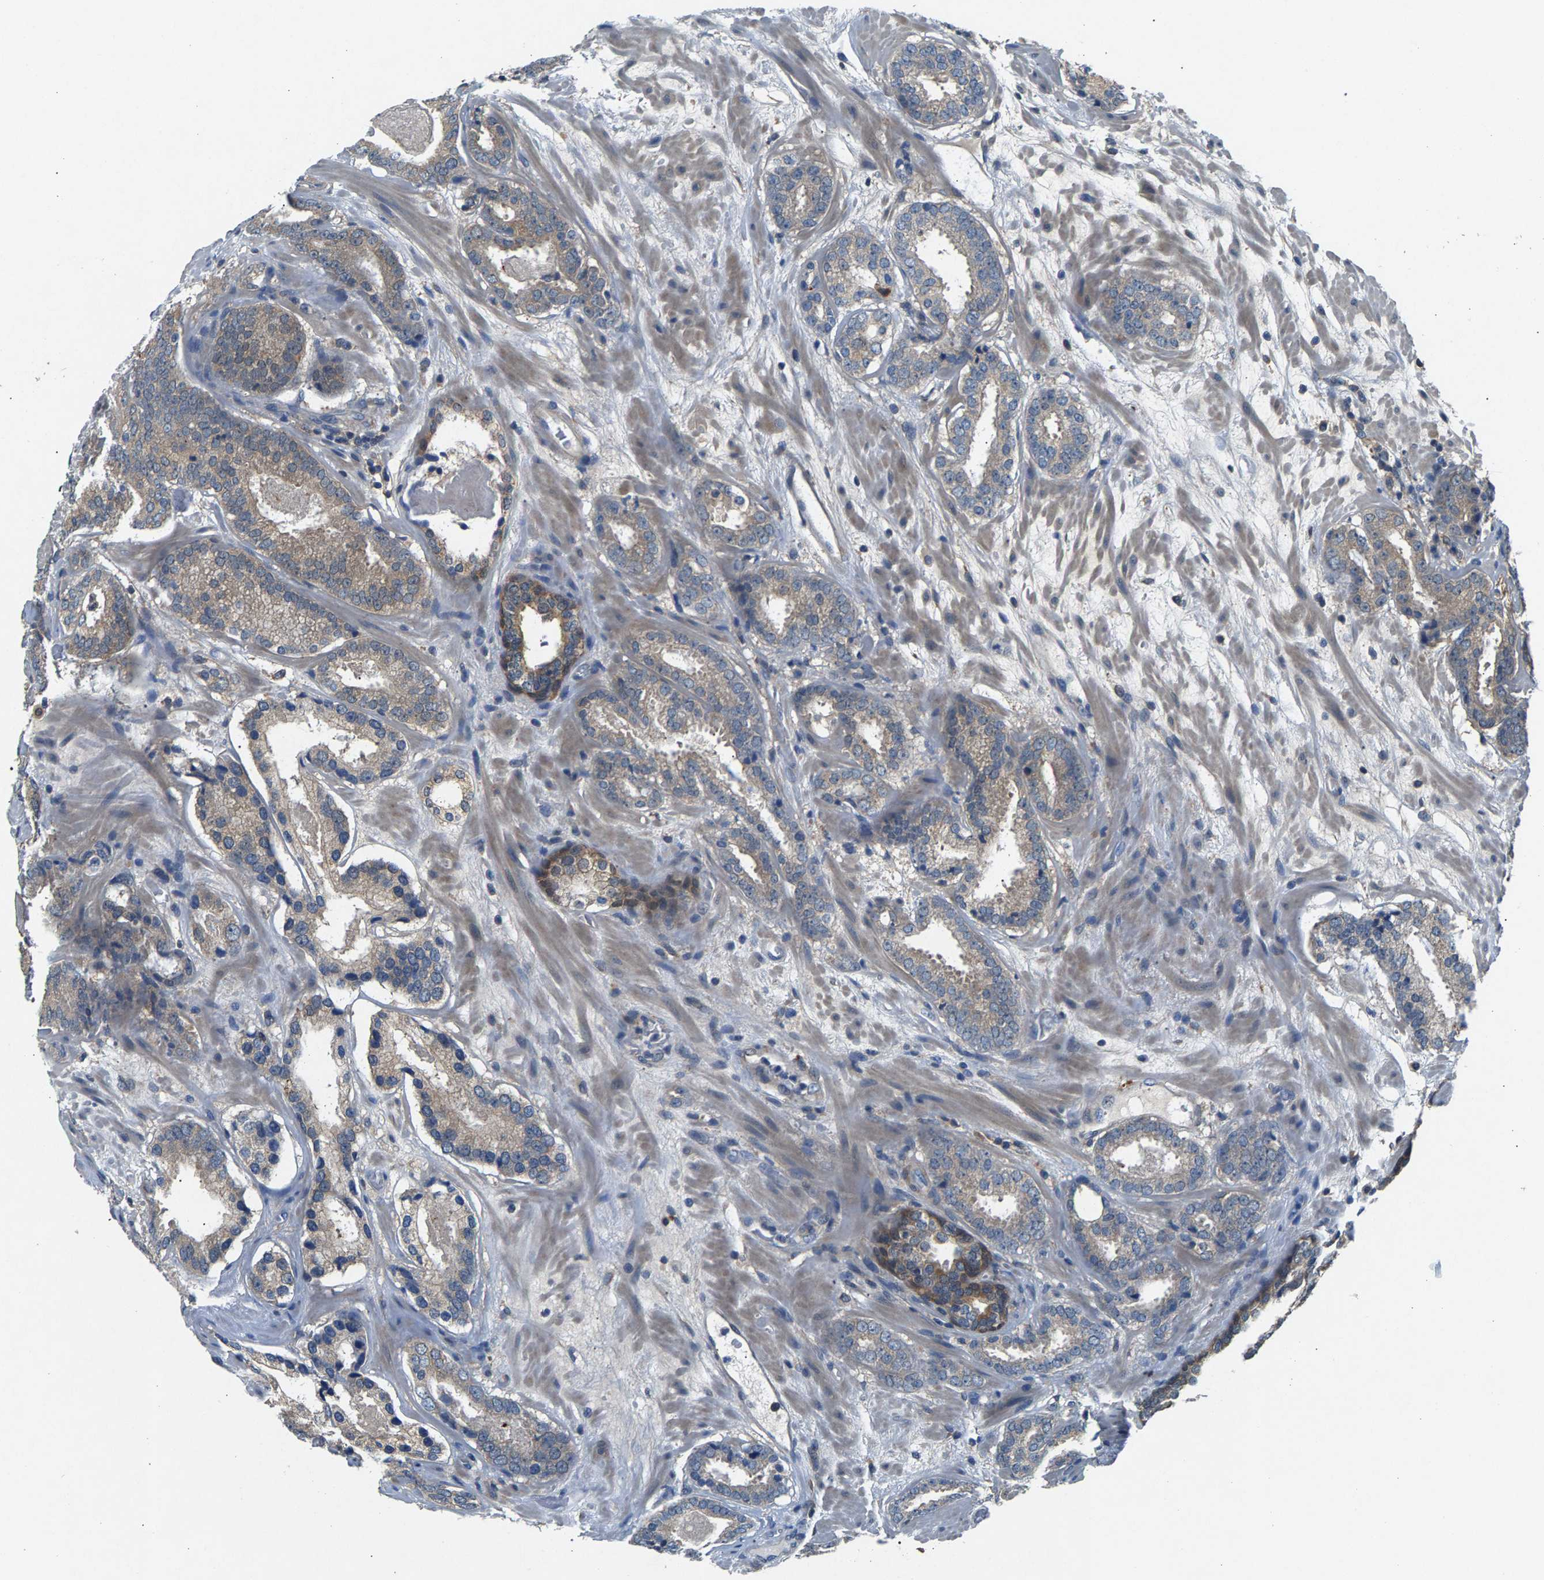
{"staining": {"intensity": "weak", "quantity": "<25%", "location": "cytoplasmic/membranous"}, "tissue": "prostate cancer", "cell_type": "Tumor cells", "image_type": "cancer", "snomed": [{"axis": "morphology", "description": "Adenocarcinoma, Low grade"}, {"axis": "topography", "description": "Prostate"}], "caption": "IHC of human prostate cancer demonstrates no positivity in tumor cells.", "gene": "NT5C", "patient": {"sex": "male", "age": 69}}